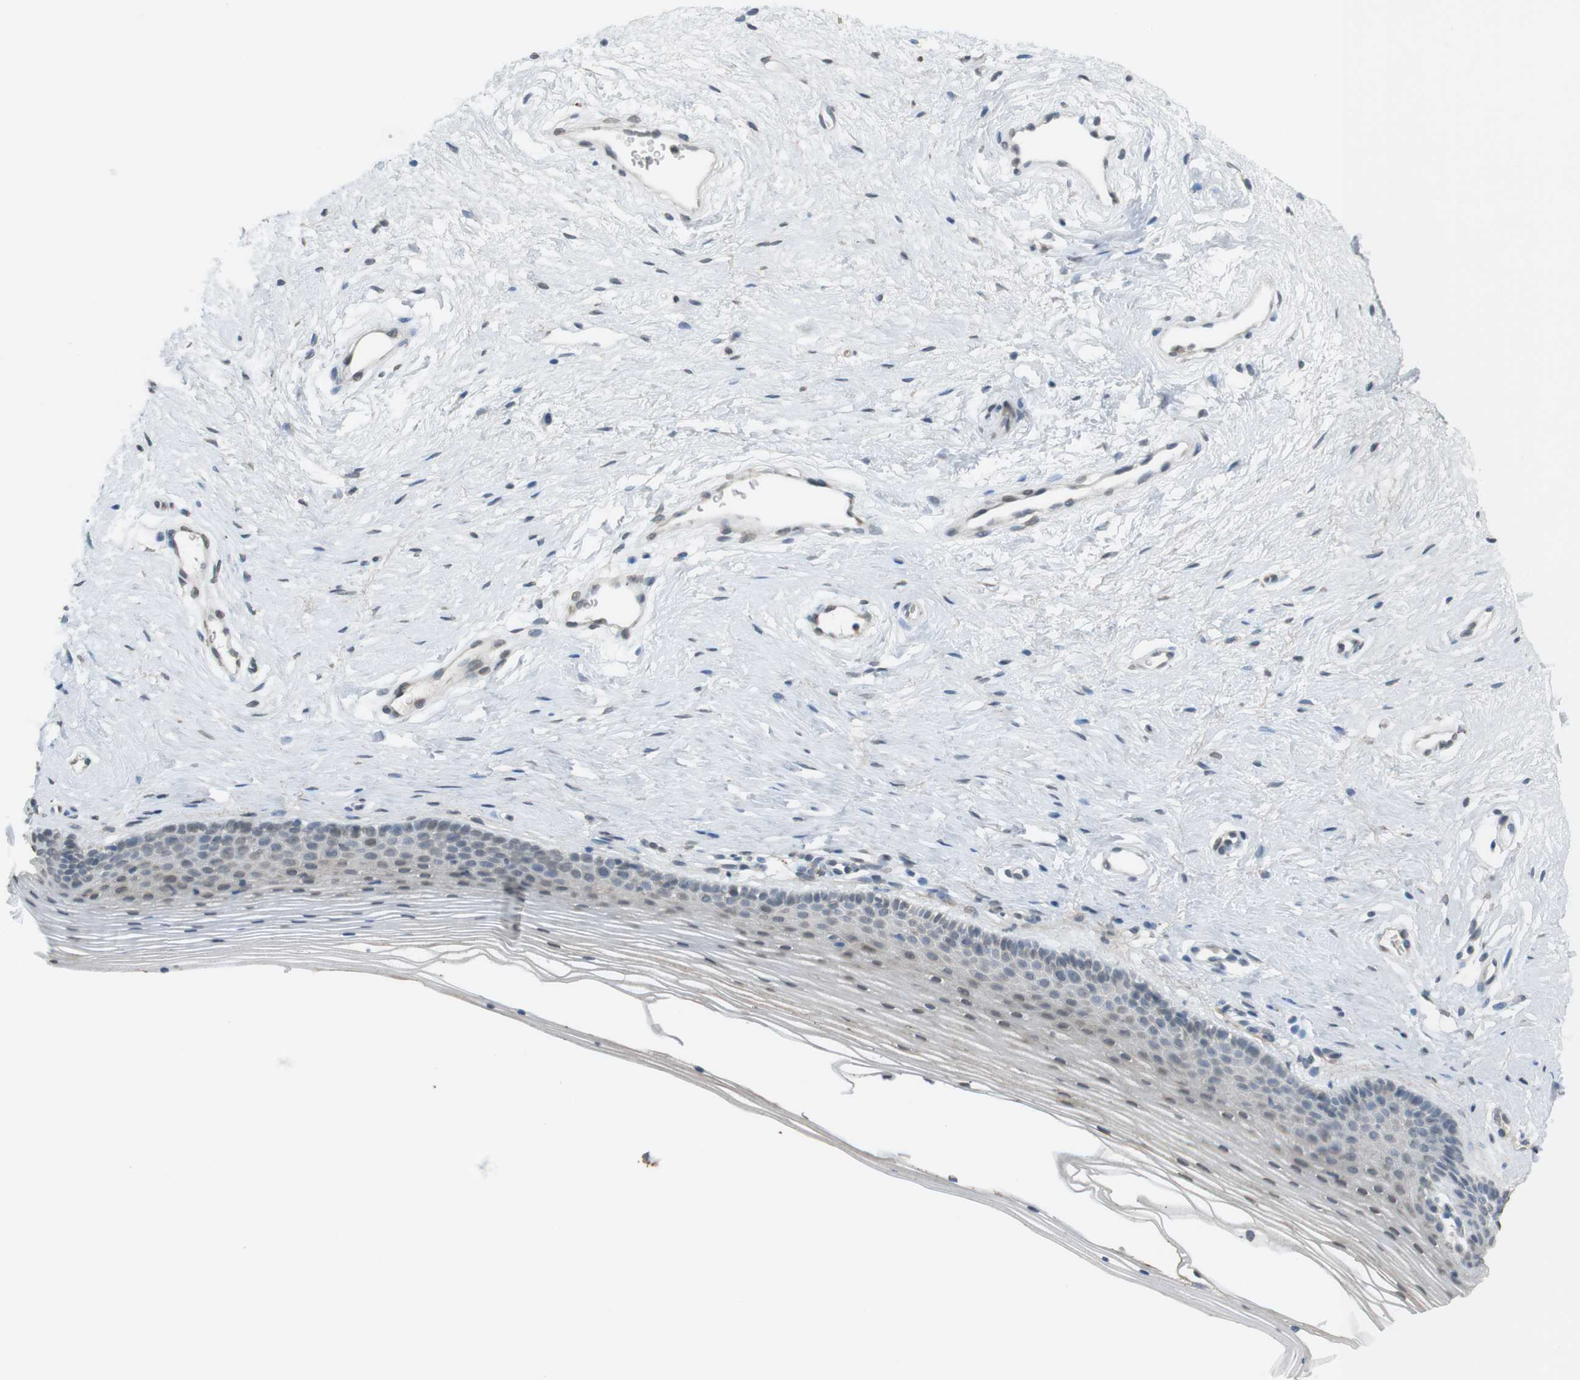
{"staining": {"intensity": "weak", "quantity": "<25%", "location": "nuclear"}, "tissue": "vagina", "cell_type": "Squamous epithelial cells", "image_type": "normal", "snomed": [{"axis": "morphology", "description": "Normal tissue, NOS"}, {"axis": "topography", "description": "Vagina"}], "caption": "This is a histopathology image of immunohistochemistry staining of unremarkable vagina, which shows no expression in squamous epithelial cells. (DAB (3,3'-diaminobenzidine) IHC with hematoxylin counter stain).", "gene": "FZD10", "patient": {"sex": "female", "age": 32}}